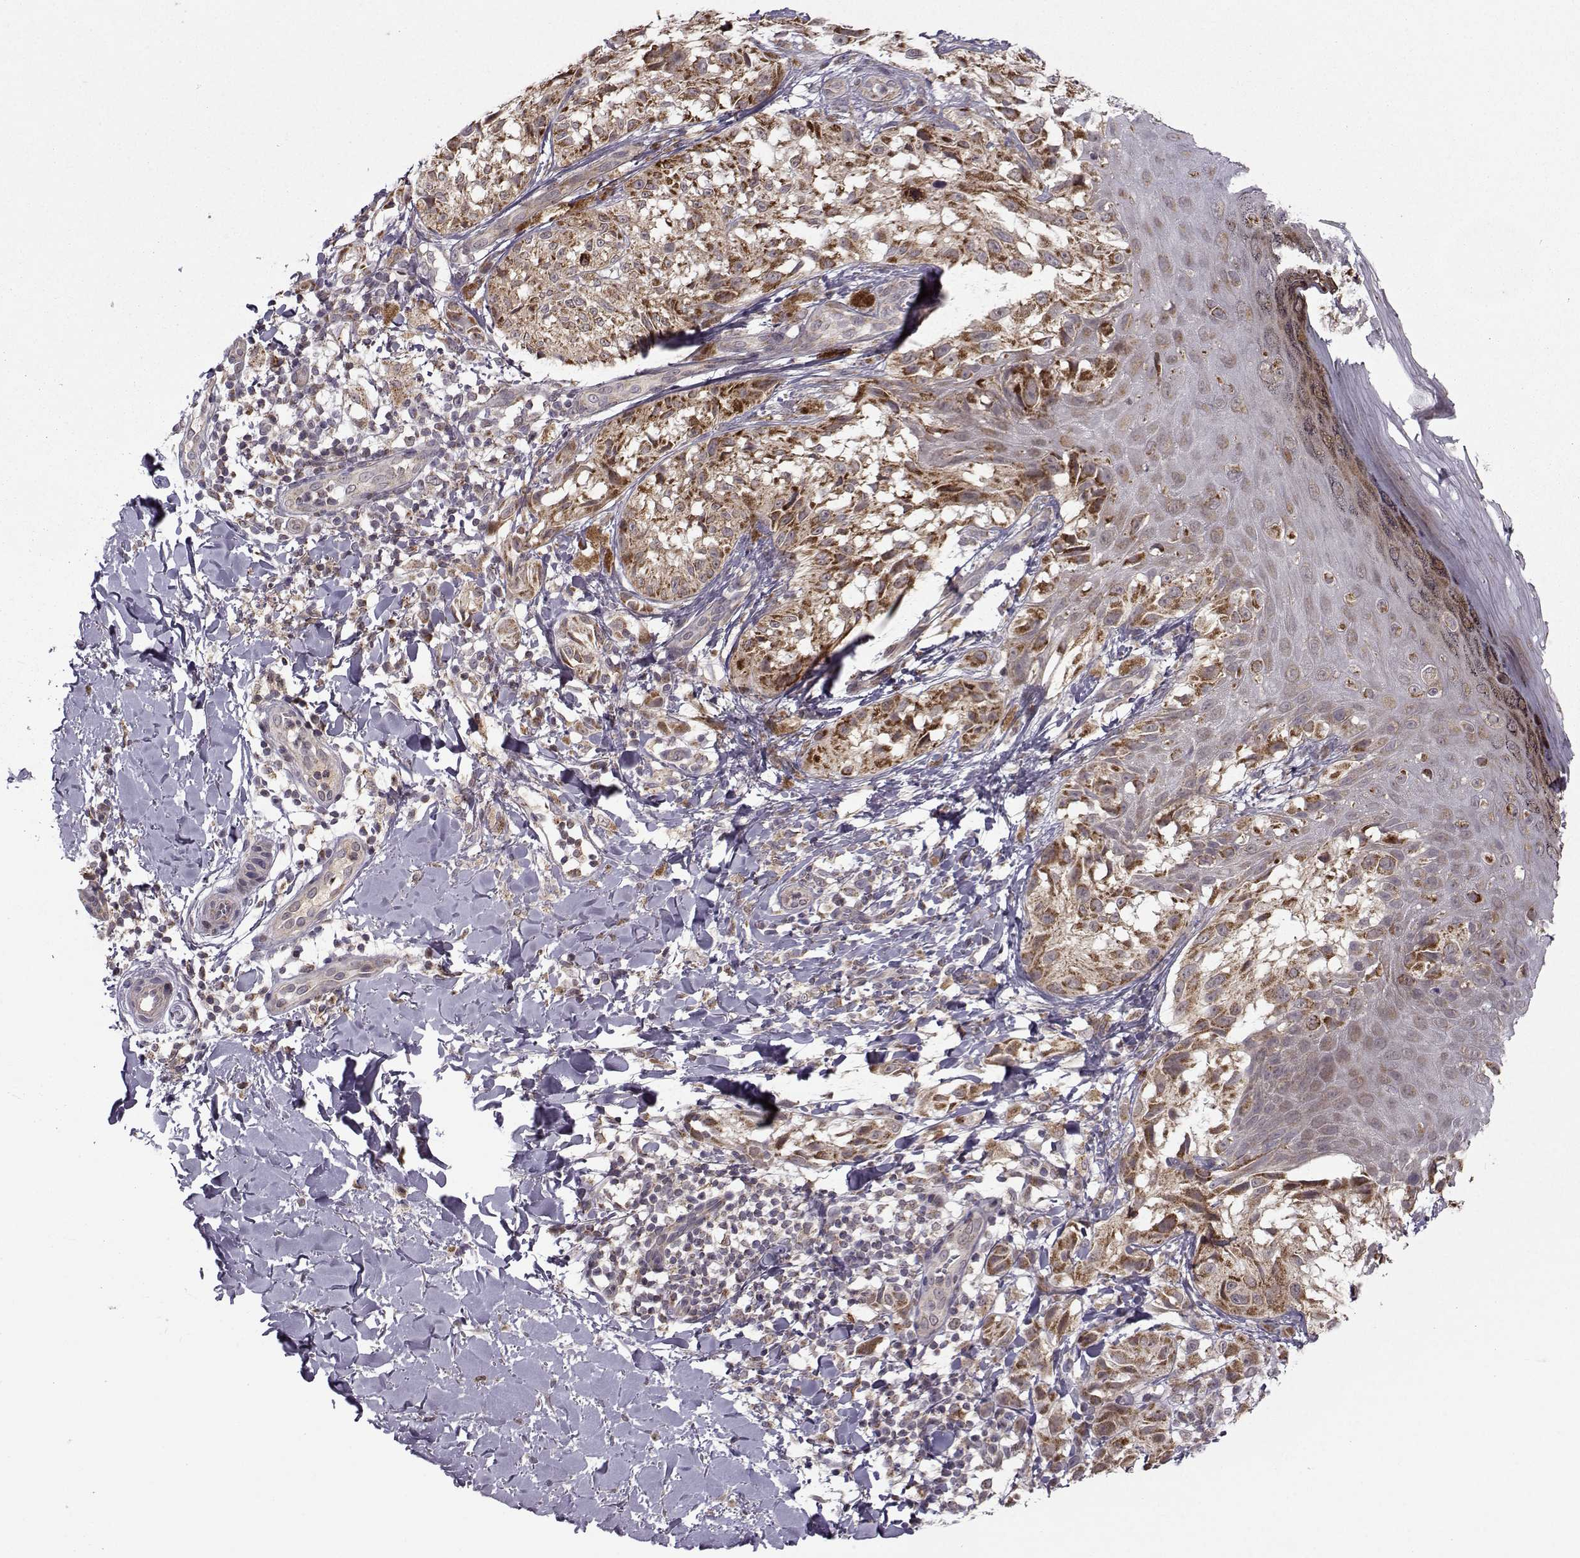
{"staining": {"intensity": "strong", "quantity": "25%-75%", "location": "cytoplasmic/membranous"}, "tissue": "melanoma", "cell_type": "Tumor cells", "image_type": "cancer", "snomed": [{"axis": "morphology", "description": "Malignant melanoma, NOS"}, {"axis": "topography", "description": "Skin"}], "caption": "Human melanoma stained with a brown dye shows strong cytoplasmic/membranous positive staining in about 25%-75% of tumor cells.", "gene": "NECAB3", "patient": {"sex": "male", "age": 36}}